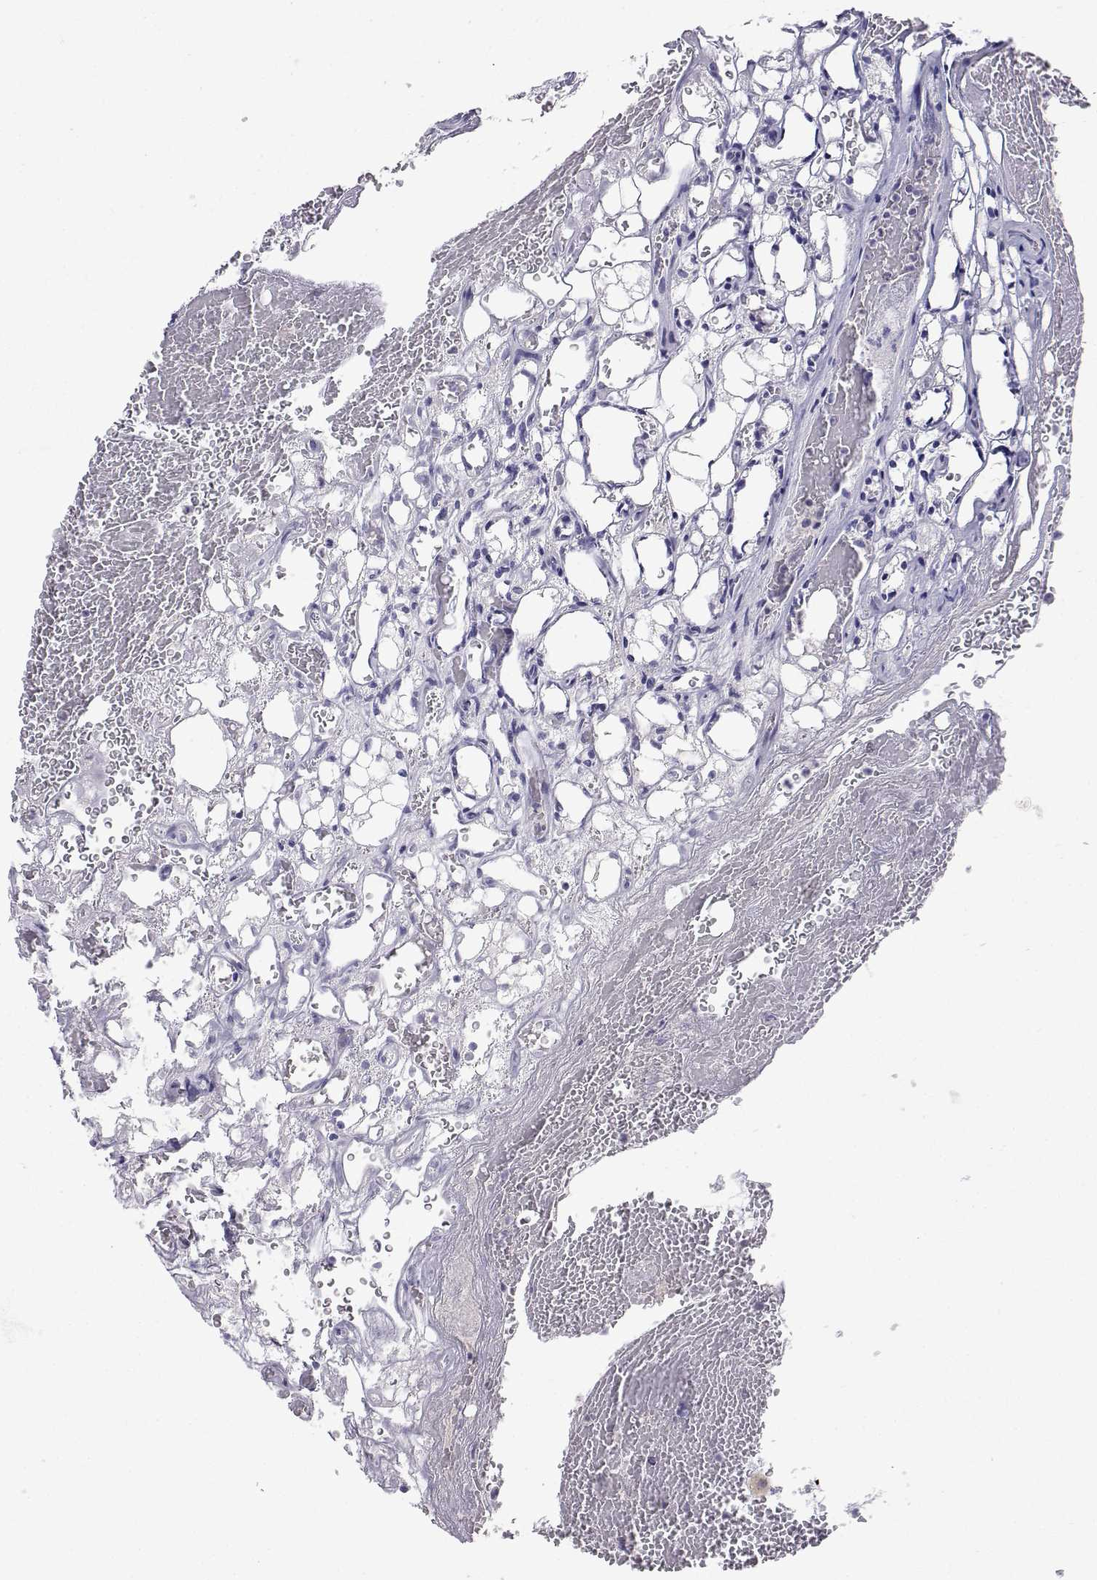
{"staining": {"intensity": "negative", "quantity": "none", "location": "none"}, "tissue": "renal cancer", "cell_type": "Tumor cells", "image_type": "cancer", "snomed": [{"axis": "morphology", "description": "Adenocarcinoma, NOS"}, {"axis": "topography", "description": "Kidney"}], "caption": "Tumor cells are negative for brown protein staining in renal cancer.", "gene": "SLC6A3", "patient": {"sex": "female", "age": 69}}